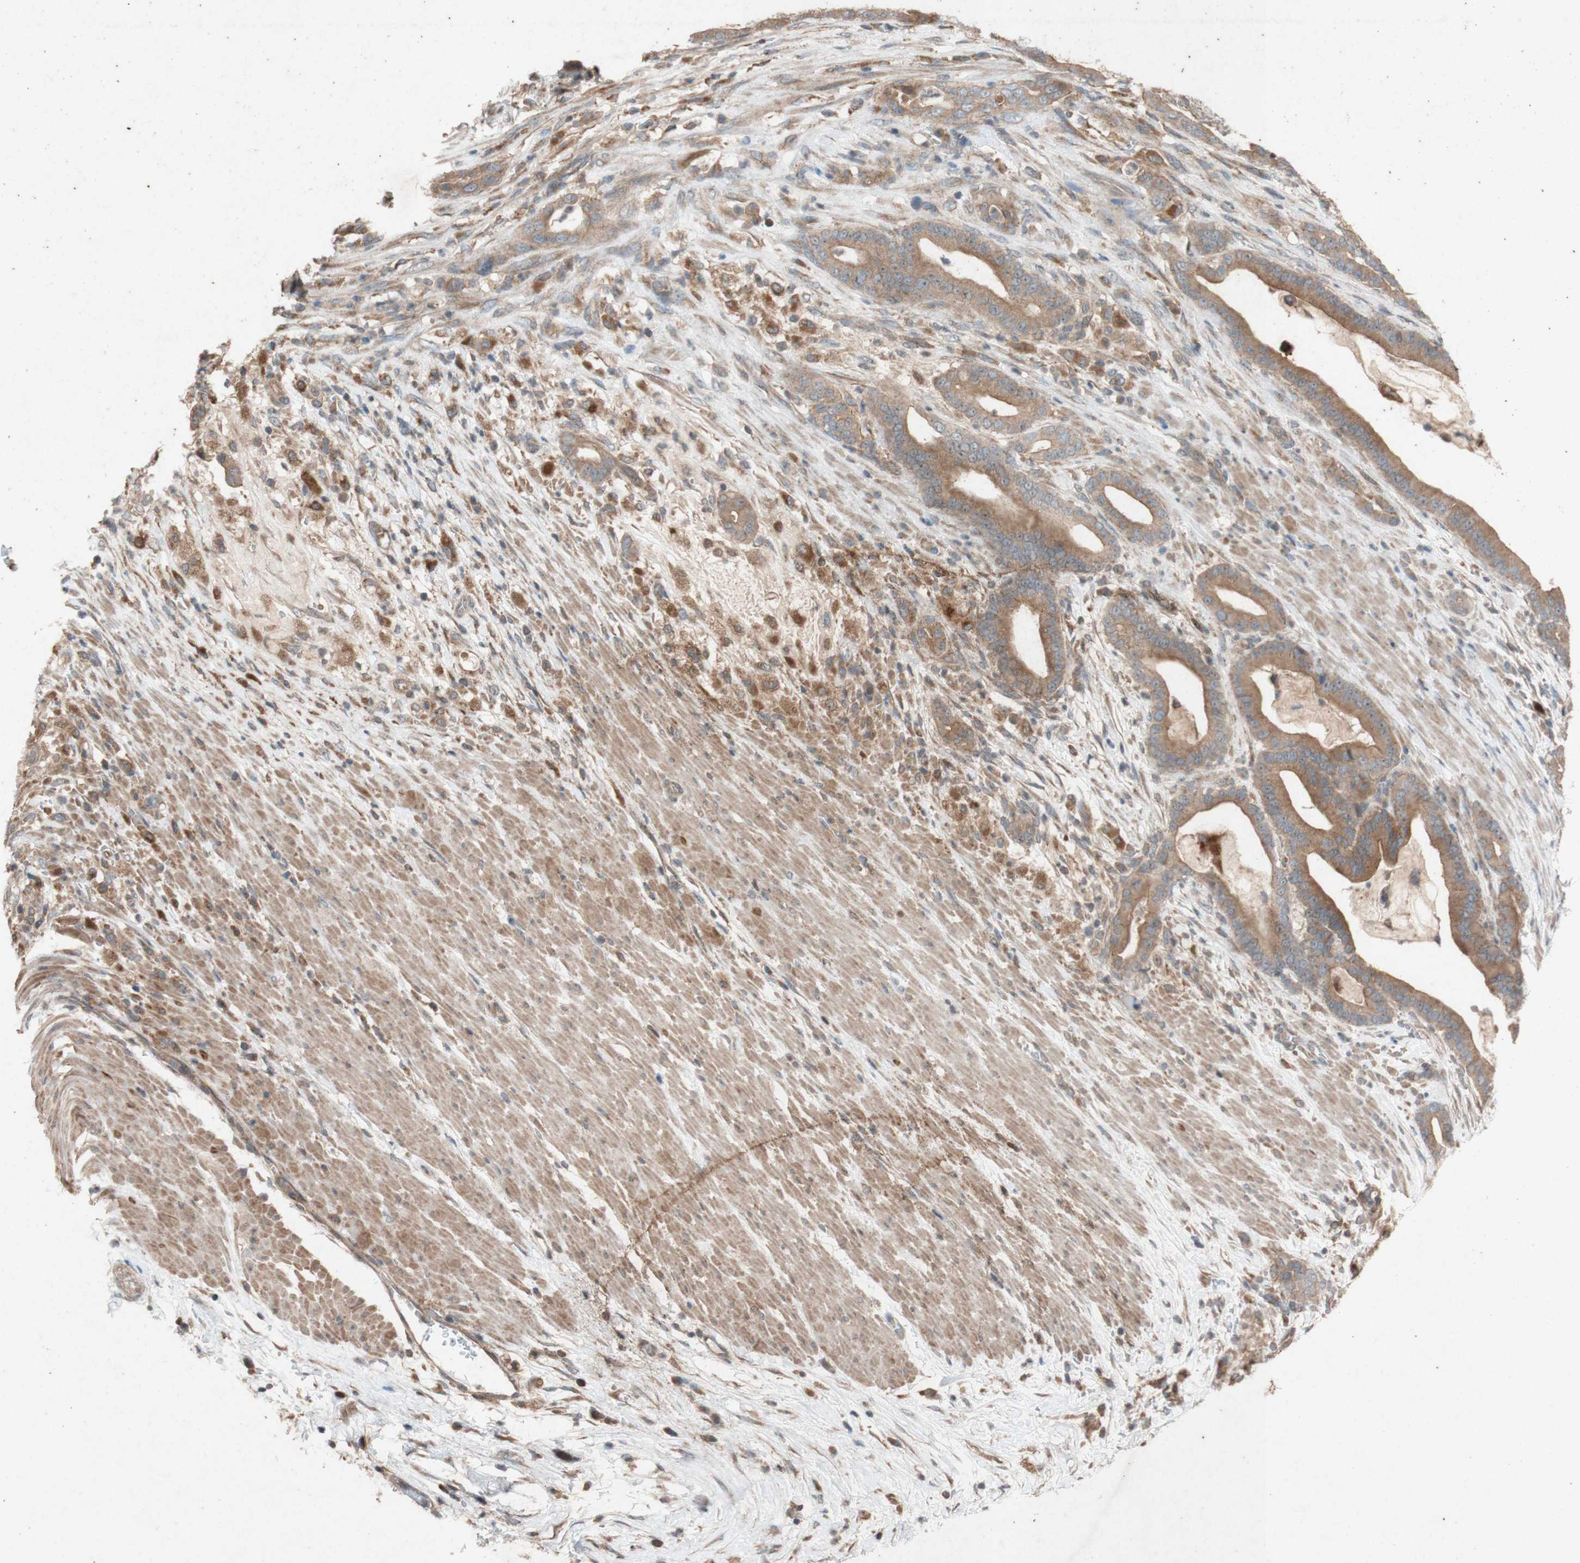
{"staining": {"intensity": "moderate", "quantity": ">75%", "location": "cytoplasmic/membranous"}, "tissue": "pancreatic cancer", "cell_type": "Tumor cells", "image_type": "cancer", "snomed": [{"axis": "morphology", "description": "Adenocarcinoma, NOS"}, {"axis": "topography", "description": "Pancreas"}], "caption": "High-power microscopy captured an IHC photomicrograph of adenocarcinoma (pancreatic), revealing moderate cytoplasmic/membranous staining in approximately >75% of tumor cells.", "gene": "ATP6V1F", "patient": {"sex": "male", "age": 63}}